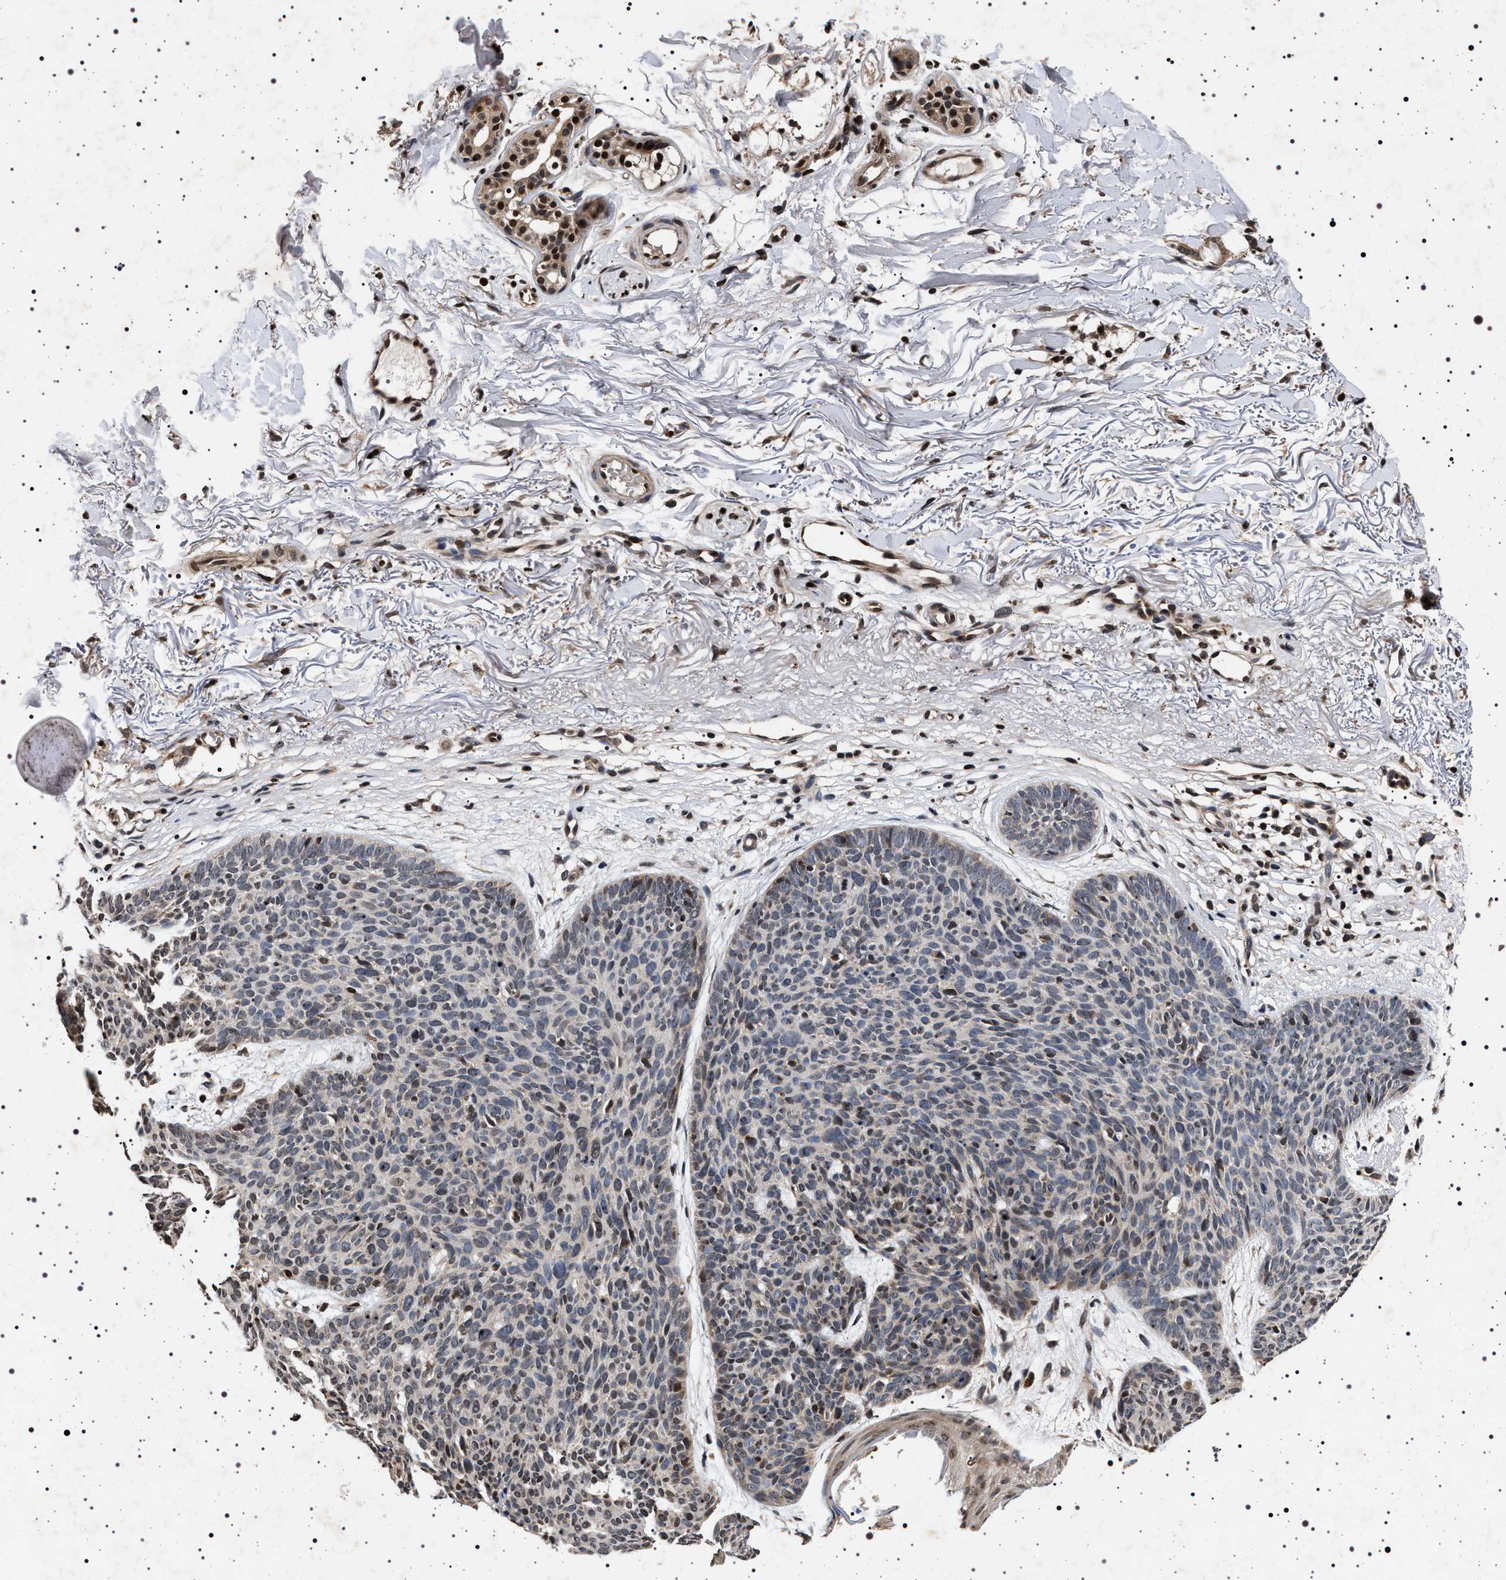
{"staining": {"intensity": "weak", "quantity": "<25%", "location": "cytoplasmic/membranous,nuclear"}, "tissue": "skin cancer", "cell_type": "Tumor cells", "image_type": "cancer", "snomed": [{"axis": "morphology", "description": "Normal tissue, NOS"}, {"axis": "morphology", "description": "Basal cell carcinoma"}, {"axis": "topography", "description": "Skin"}], "caption": "Immunohistochemical staining of basal cell carcinoma (skin) shows no significant staining in tumor cells.", "gene": "CDKN1B", "patient": {"sex": "female", "age": 70}}